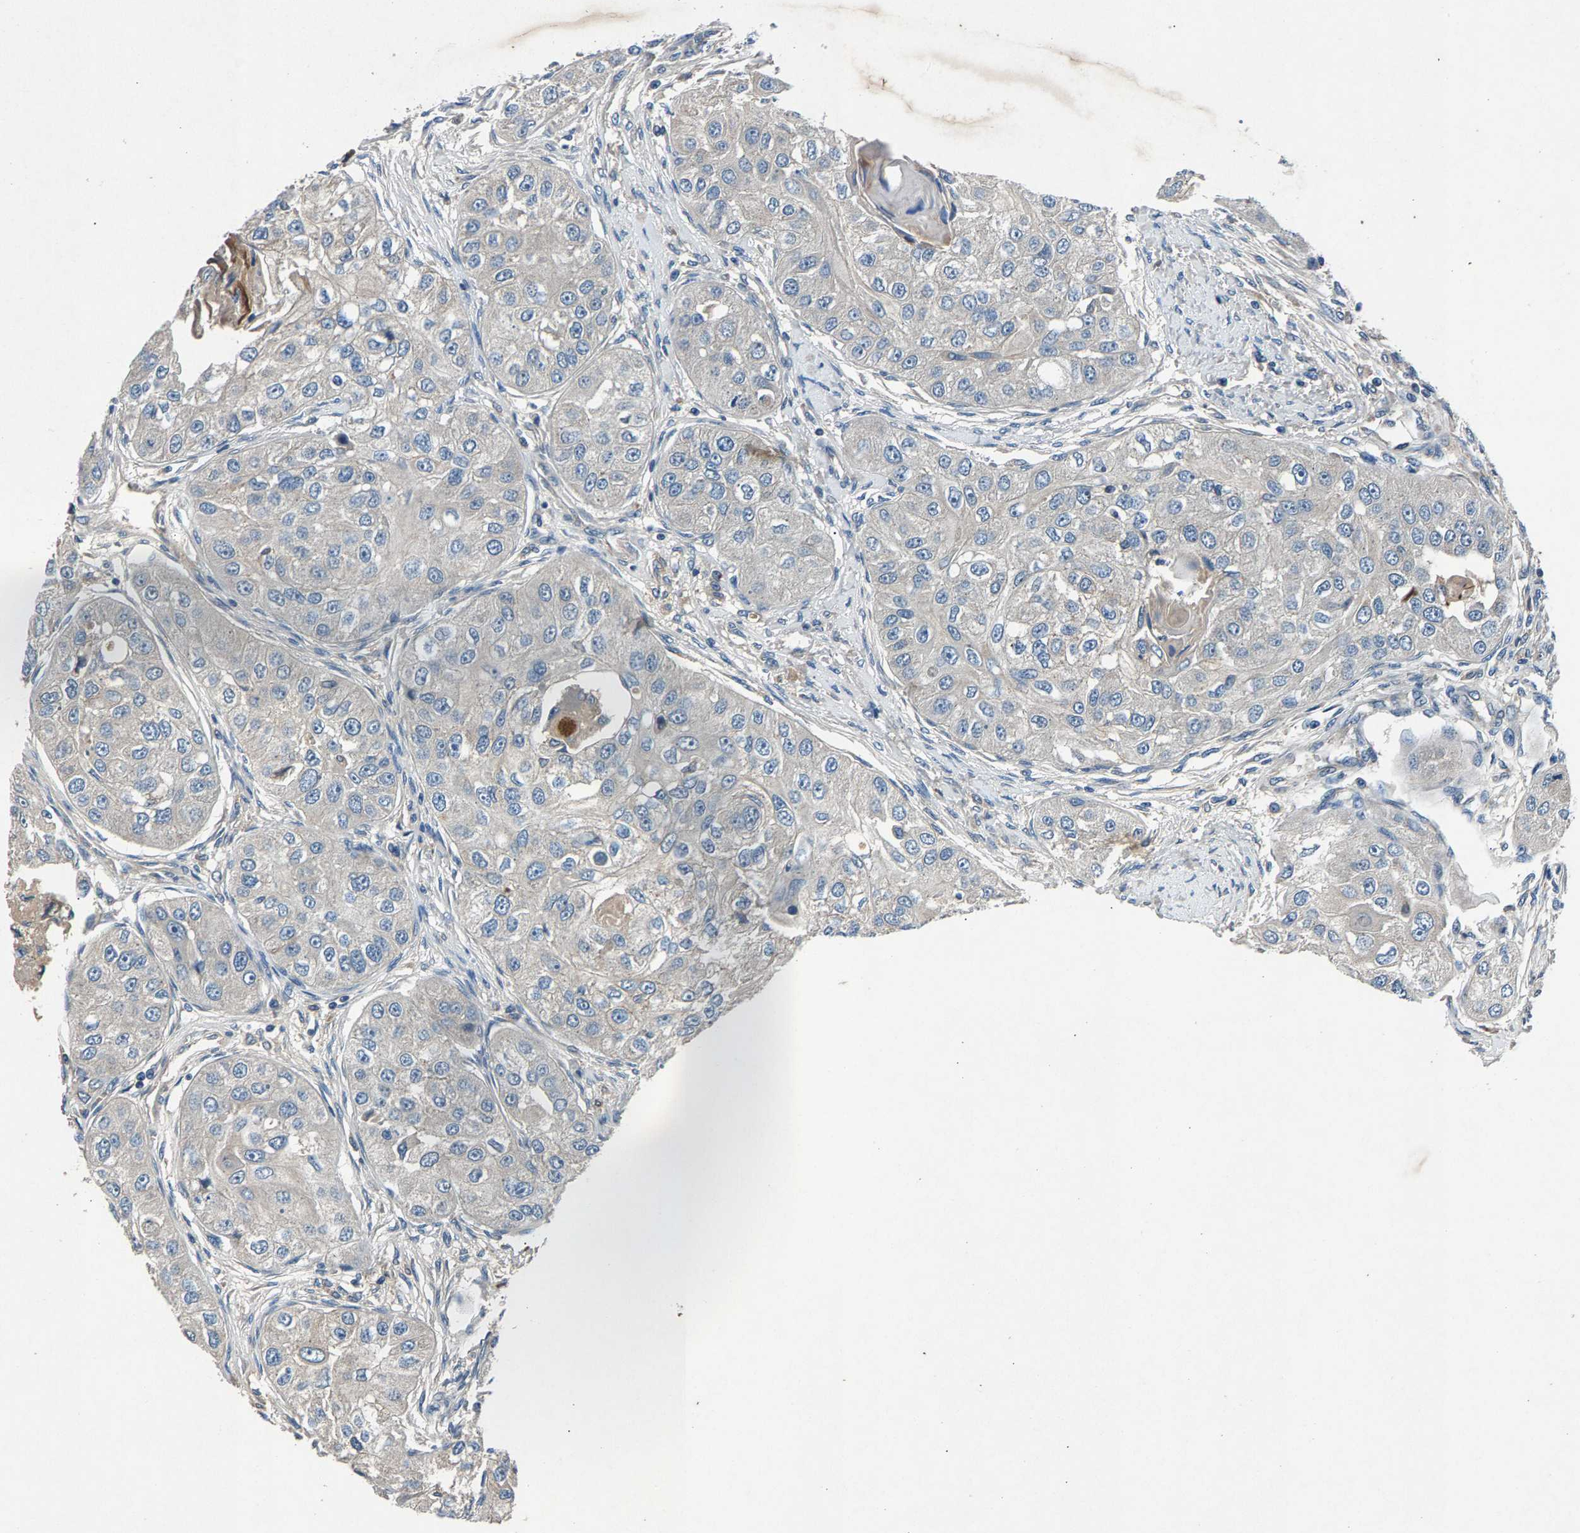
{"staining": {"intensity": "negative", "quantity": "none", "location": "none"}, "tissue": "head and neck cancer", "cell_type": "Tumor cells", "image_type": "cancer", "snomed": [{"axis": "morphology", "description": "Normal tissue, NOS"}, {"axis": "morphology", "description": "Squamous cell carcinoma, NOS"}, {"axis": "topography", "description": "Skeletal muscle"}, {"axis": "topography", "description": "Head-Neck"}], "caption": "This is a histopathology image of immunohistochemistry staining of squamous cell carcinoma (head and neck), which shows no positivity in tumor cells.", "gene": "PRXL2C", "patient": {"sex": "male", "age": 51}}